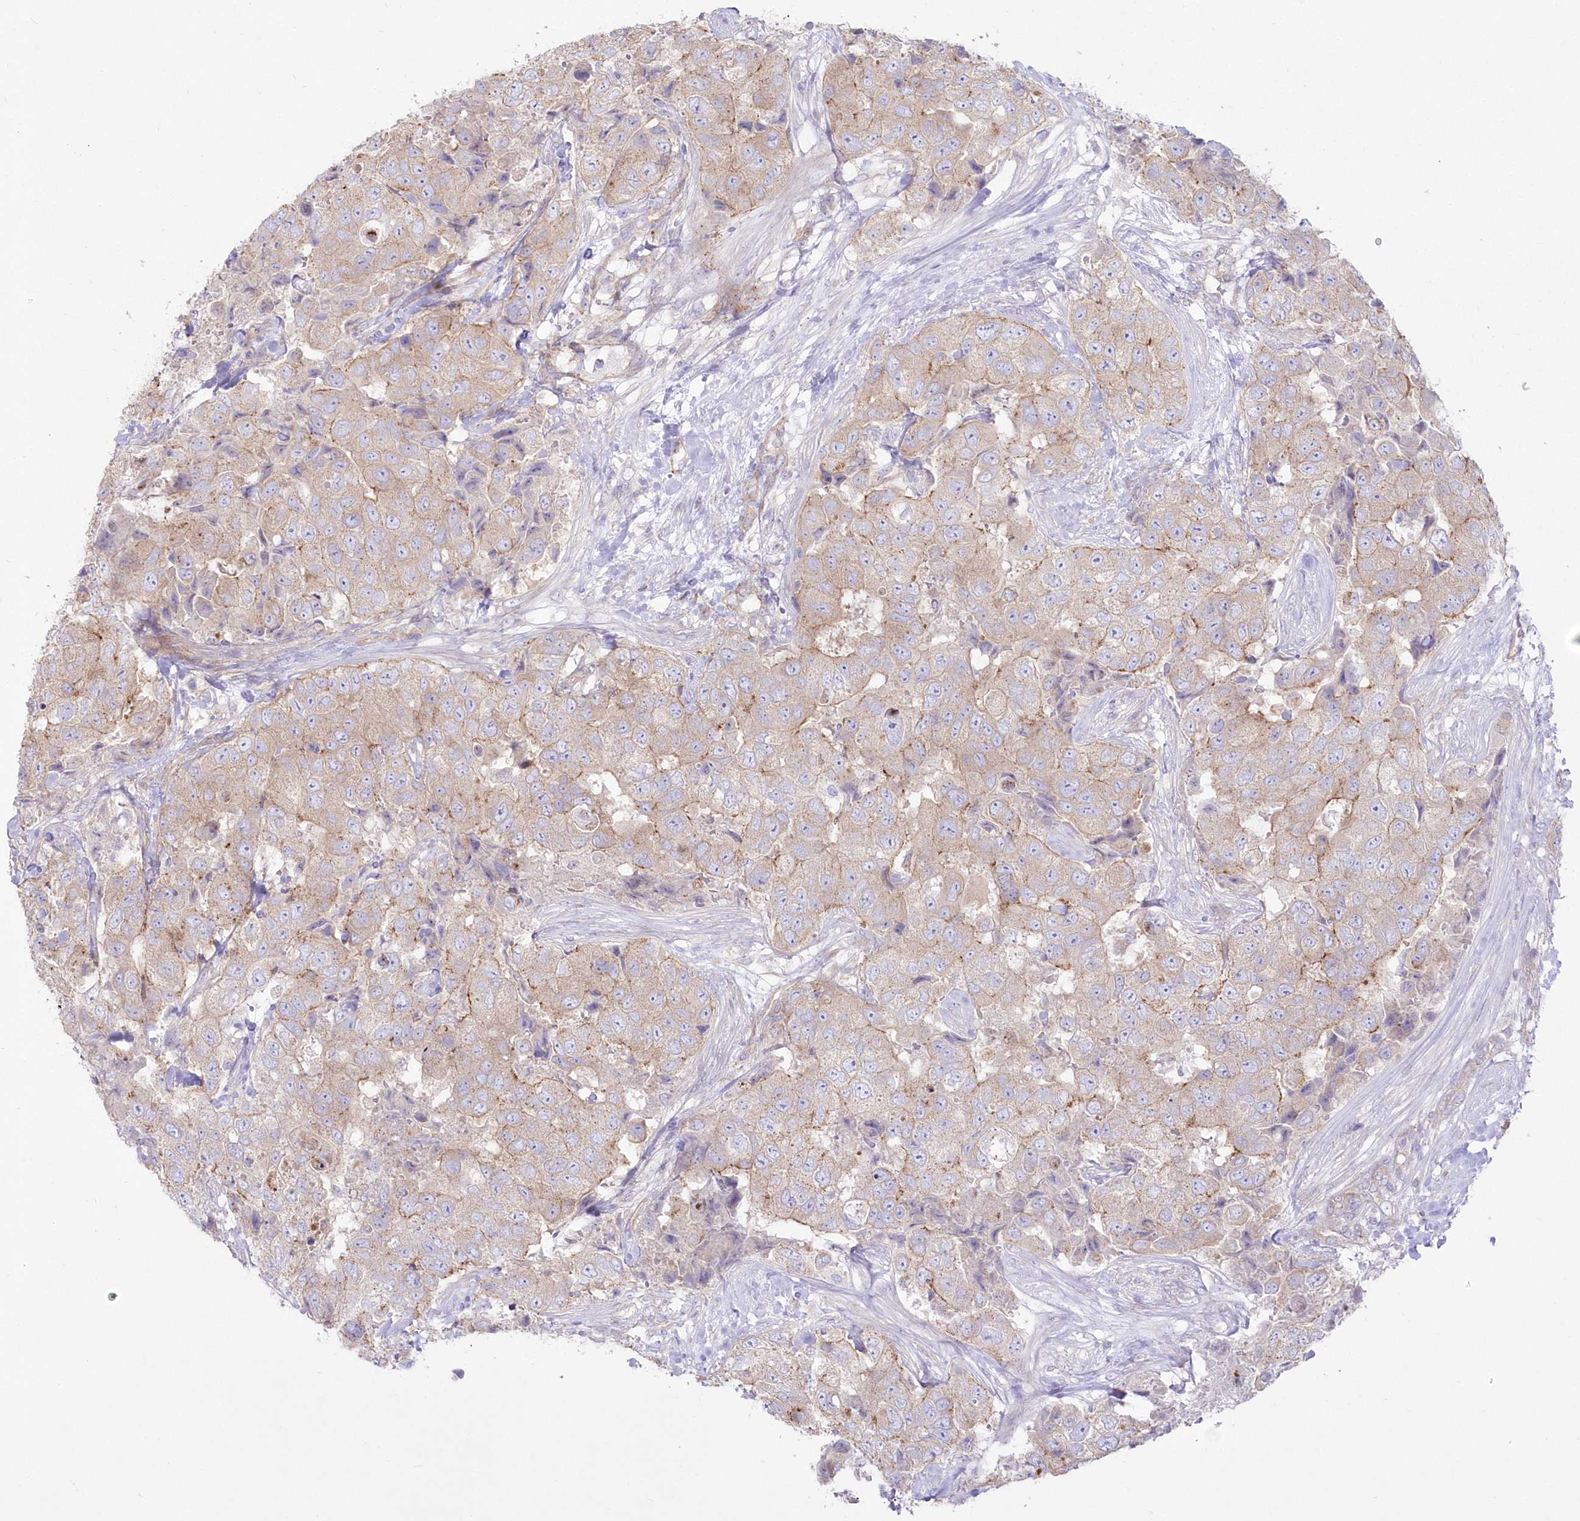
{"staining": {"intensity": "weak", "quantity": ">75%", "location": "cytoplasmic/membranous"}, "tissue": "breast cancer", "cell_type": "Tumor cells", "image_type": "cancer", "snomed": [{"axis": "morphology", "description": "Duct carcinoma"}, {"axis": "topography", "description": "Breast"}], "caption": "Immunohistochemistry (DAB (3,3'-diaminobenzidine)) staining of invasive ductal carcinoma (breast) reveals weak cytoplasmic/membranous protein expression in approximately >75% of tumor cells.", "gene": "ZNF843", "patient": {"sex": "female", "age": 62}}